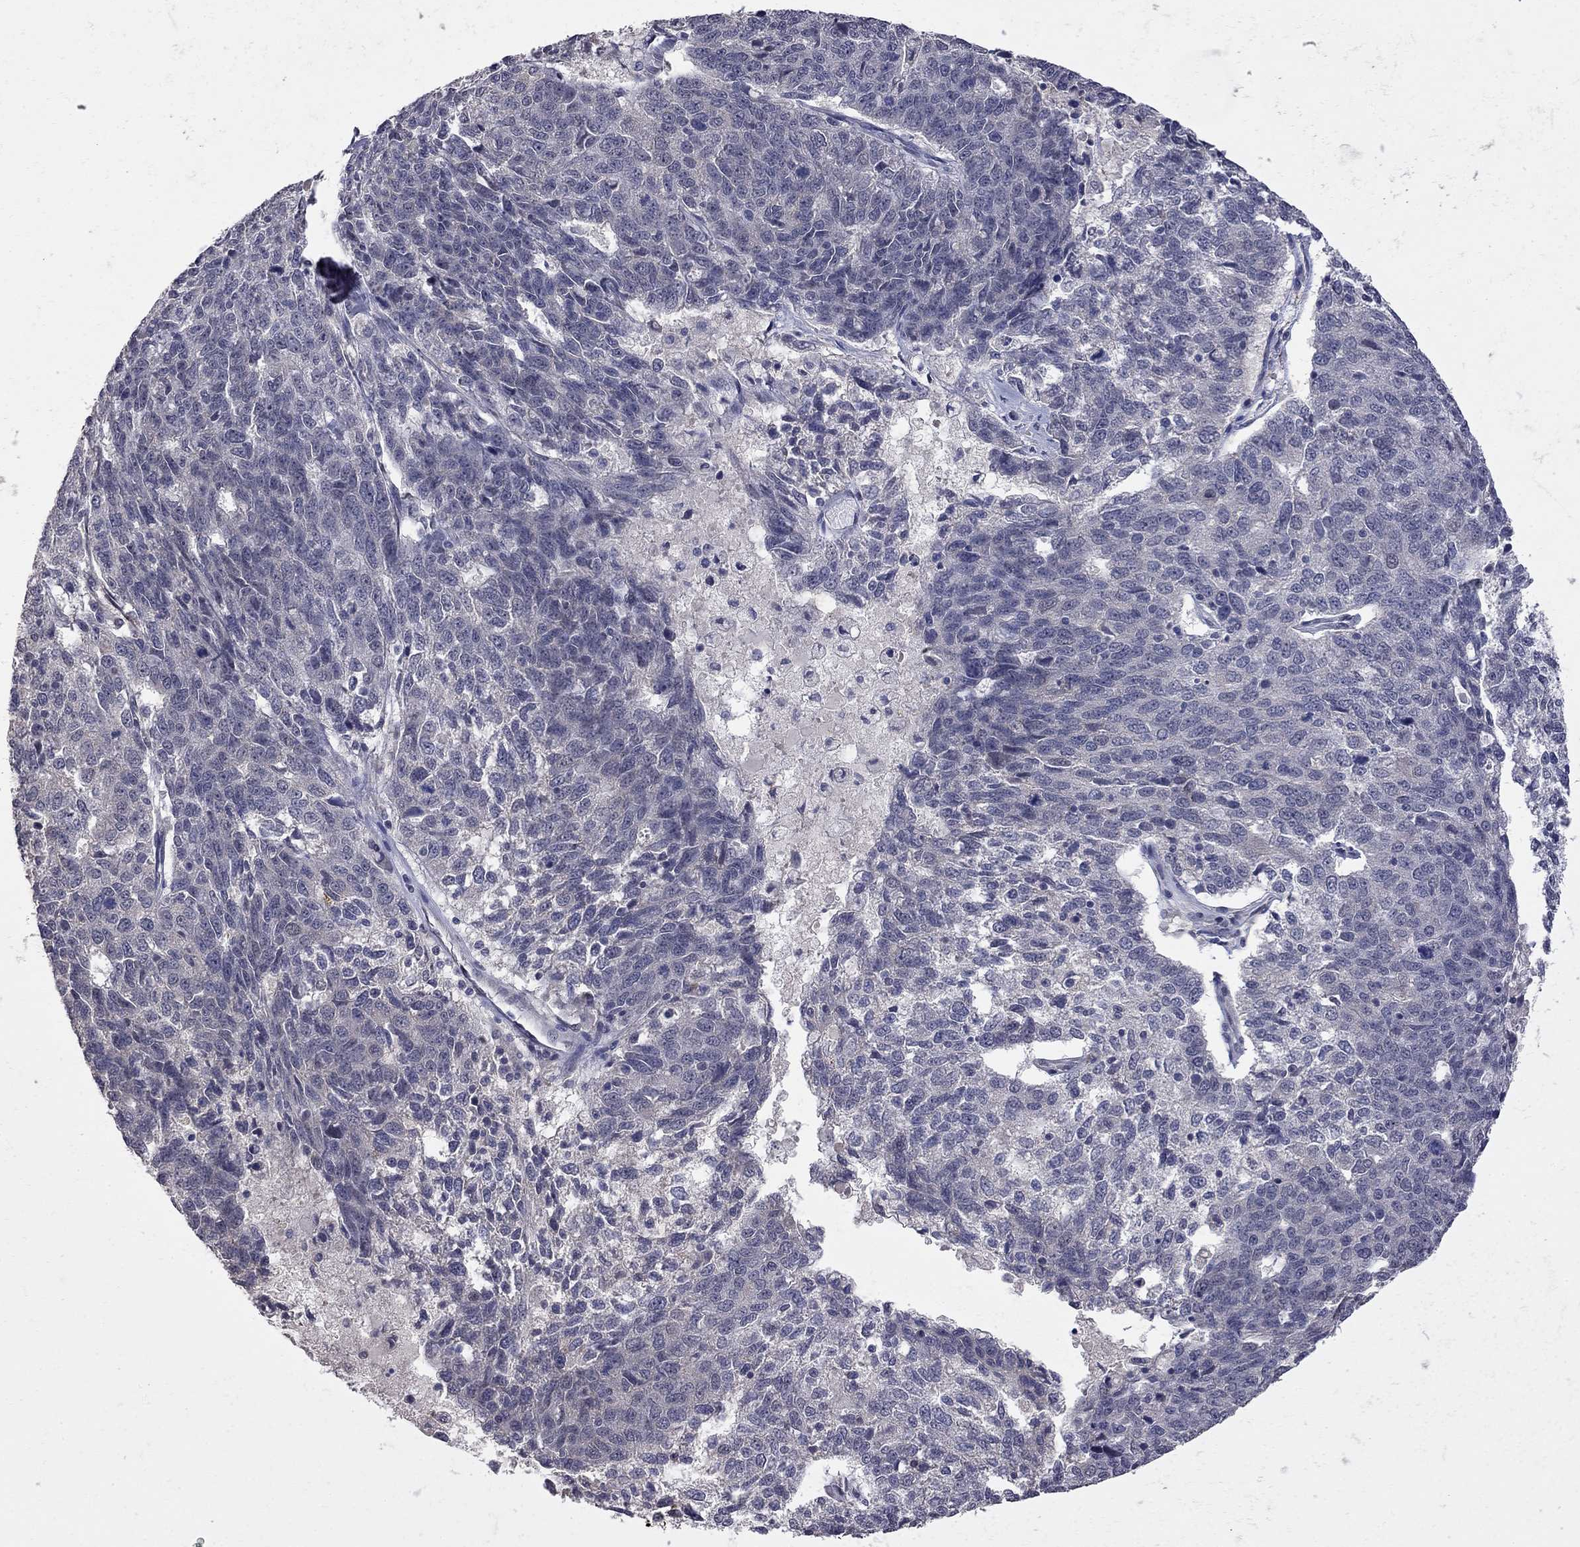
{"staining": {"intensity": "negative", "quantity": "none", "location": "none"}, "tissue": "ovarian cancer", "cell_type": "Tumor cells", "image_type": "cancer", "snomed": [{"axis": "morphology", "description": "Cystadenocarcinoma, serous, NOS"}, {"axis": "topography", "description": "Ovary"}], "caption": "IHC histopathology image of human ovarian cancer stained for a protein (brown), which displays no positivity in tumor cells.", "gene": "FABP12", "patient": {"sex": "female", "age": 71}}